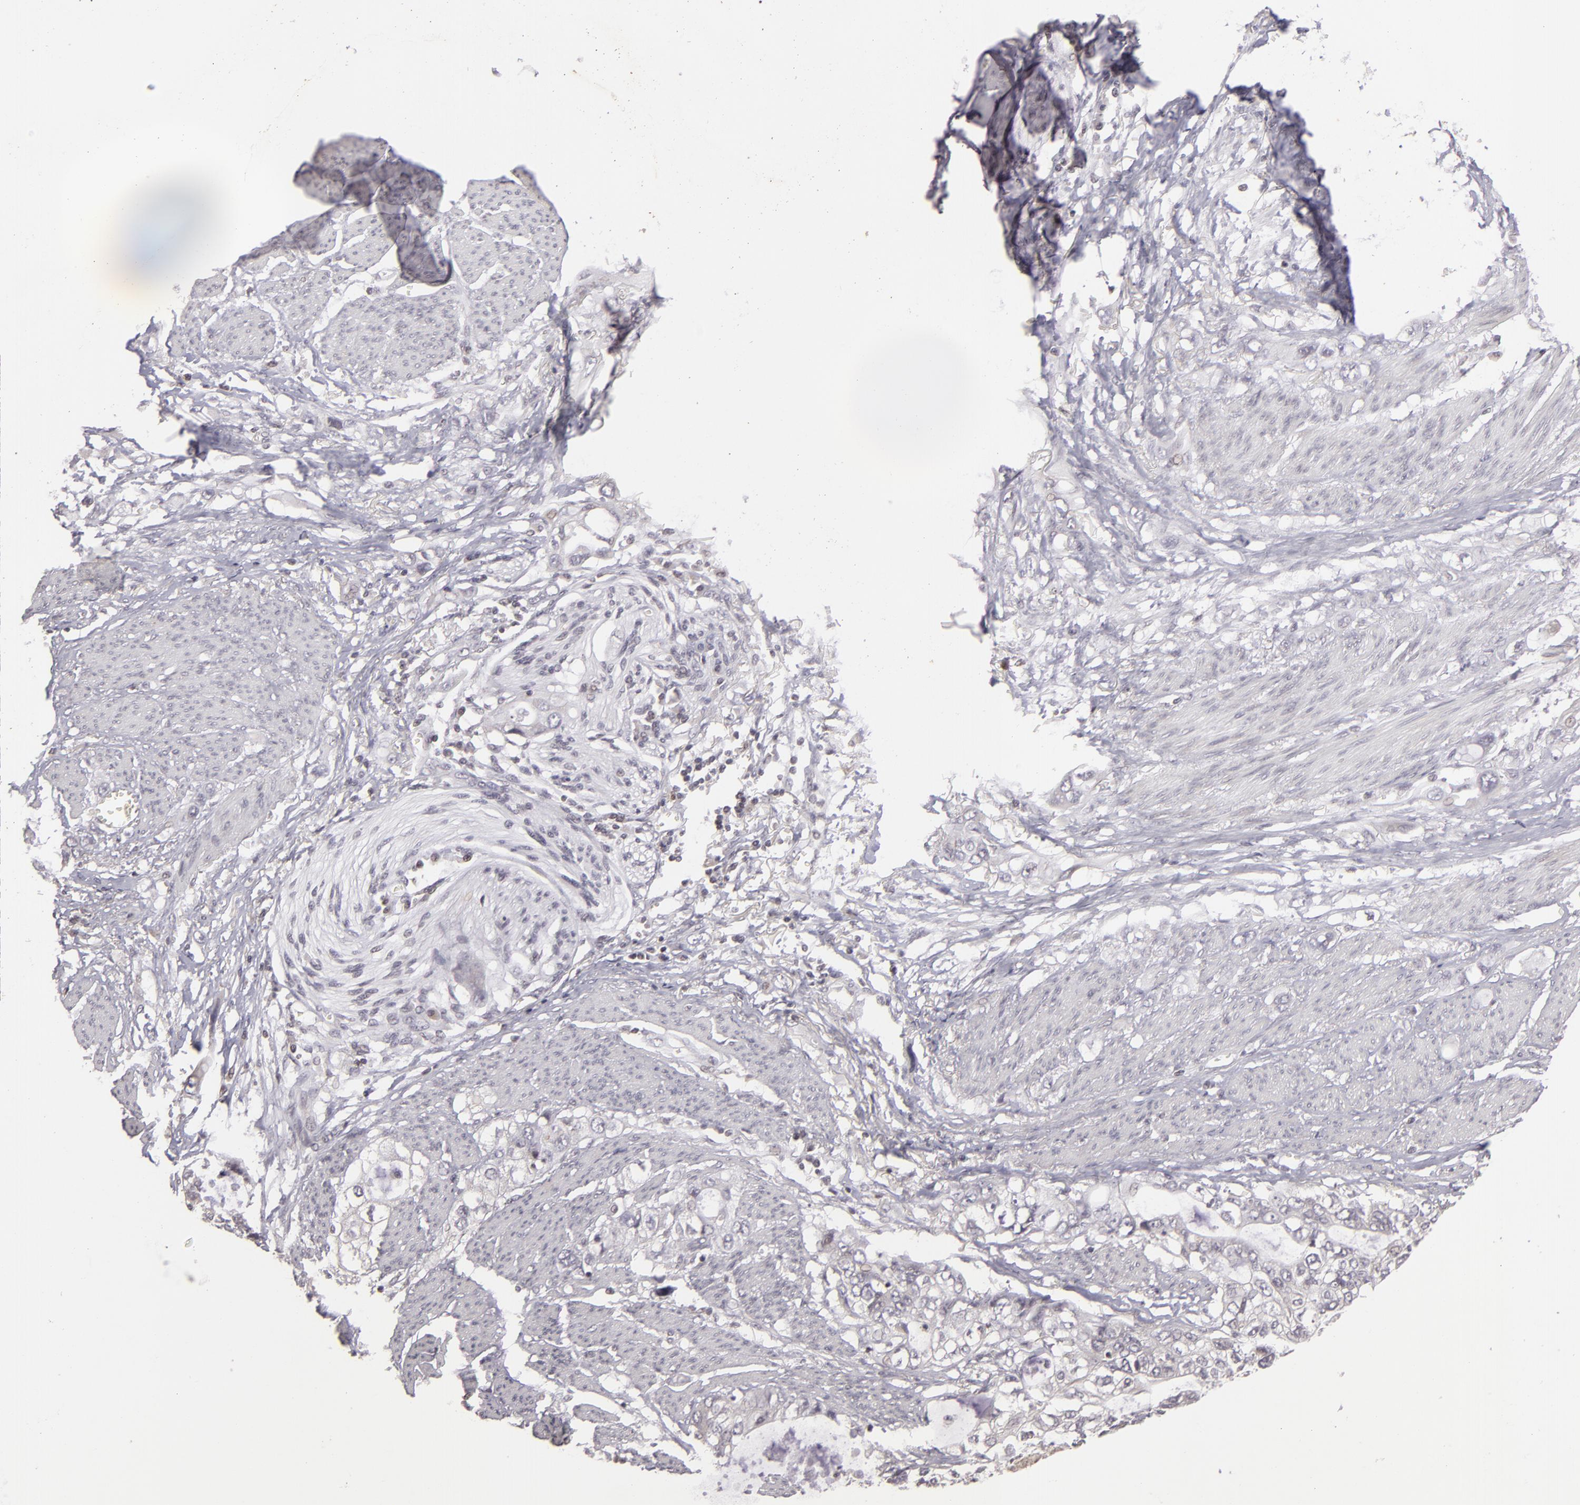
{"staining": {"intensity": "negative", "quantity": "none", "location": "none"}, "tissue": "stomach cancer", "cell_type": "Tumor cells", "image_type": "cancer", "snomed": [{"axis": "morphology", "description": "Adenocarcinoma, NOS"}, {"axis": "topography", "description": "Stomach, upper"}], "caption": "An IHC micrograph of adenocarcinoma (stomach) is shown. There is no staining in tumor cells of adenocarcinoma (stomach).", "gene": "AKAP6", "patient": {"sex": "female", "age": 52}}